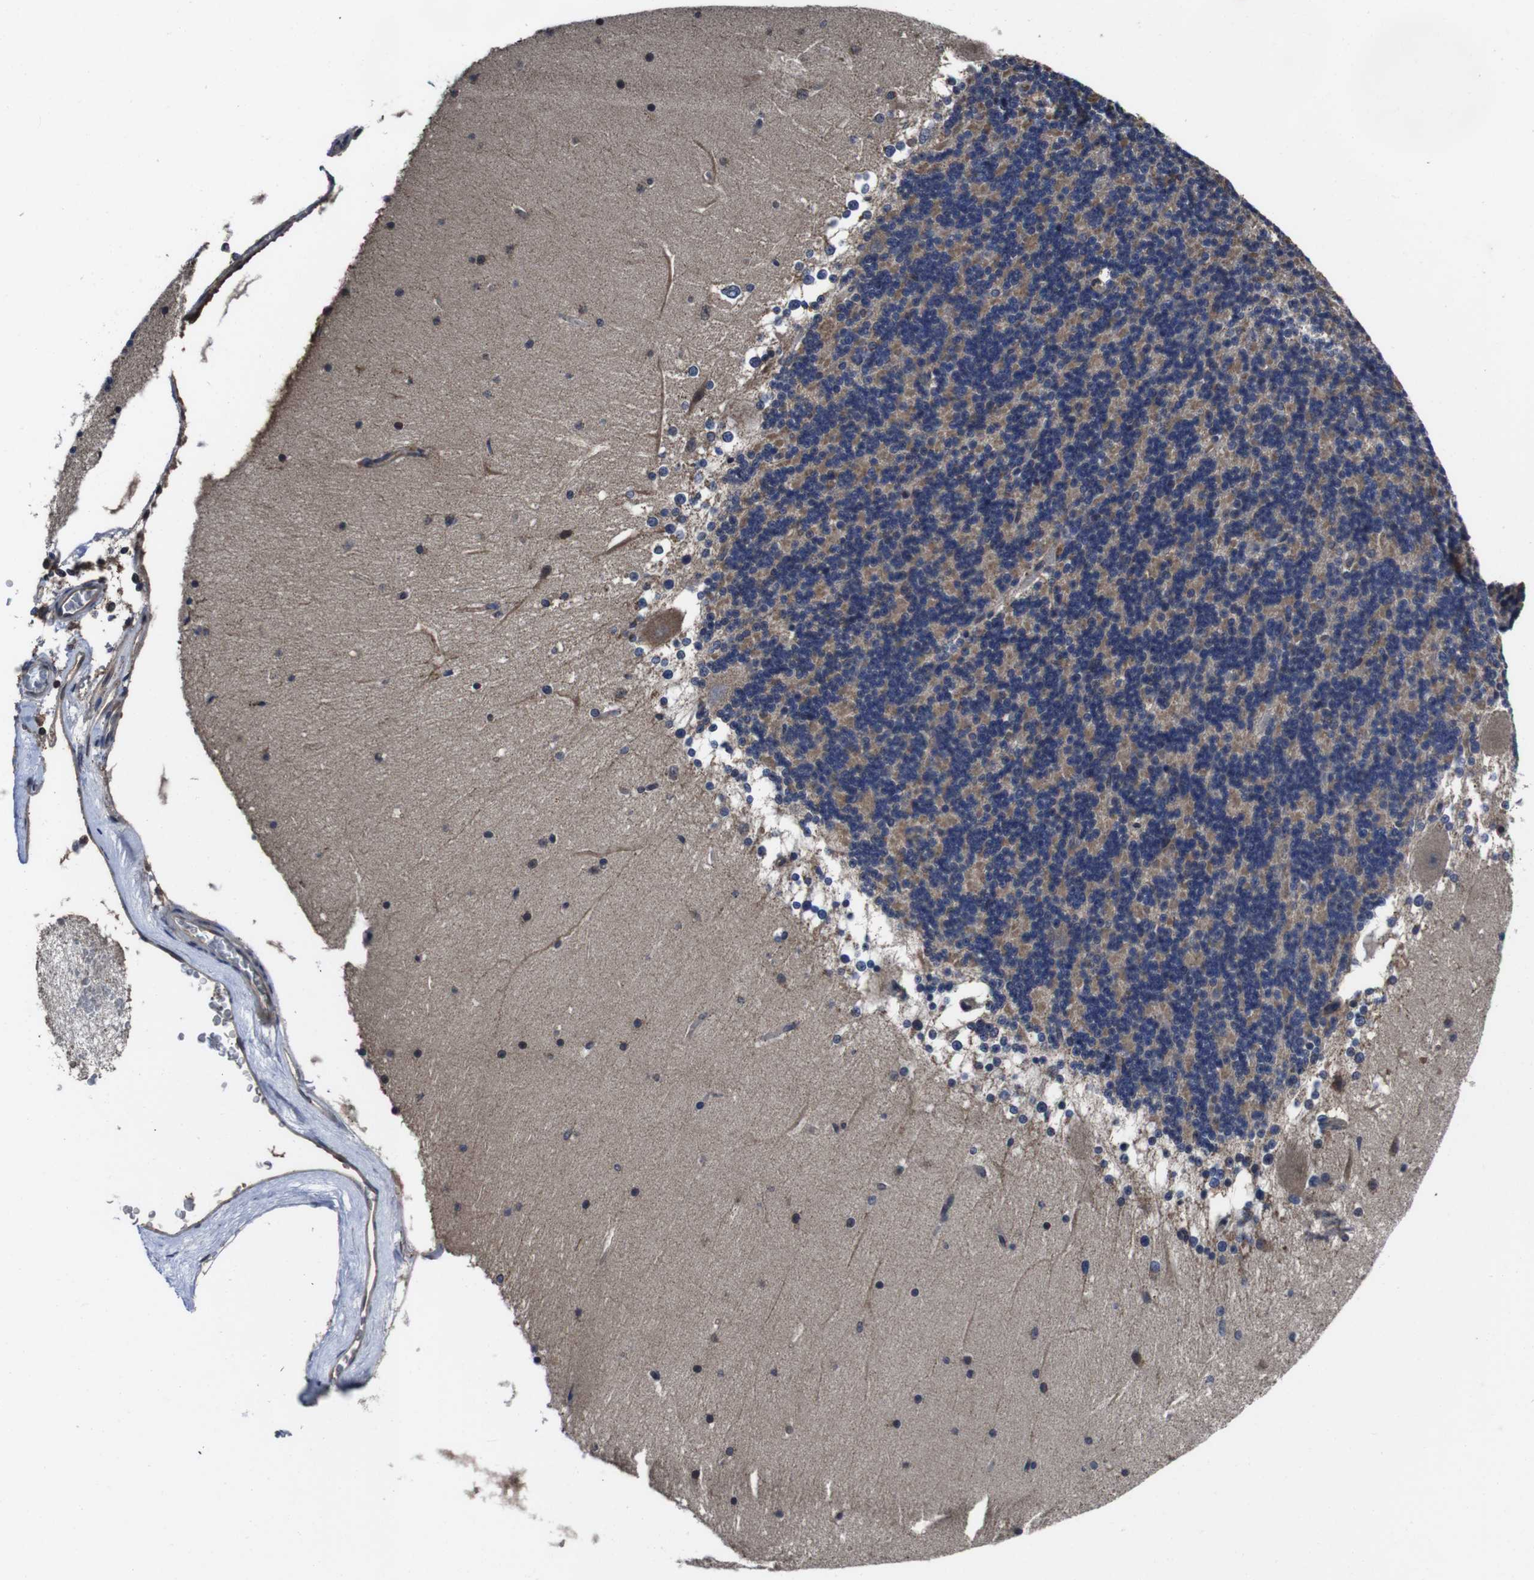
{"staining": {"intensity": "weak", "quantity": "25%-75%", "location": "cytoplasmic/membranous"}, "tissue": "cerebellum", "cell_type": "Cells in granular layer", "image_type": "normal", "snomed": [{"axis": "morphology", "description": "Normal tissue, NOS"}, {"axis": "topography", "description": "Cerebellum"}], "caption": "High-magnification brightfield microscopy of unremarkable cerebellum stained with DAB (brown) and counterstained with hematoxylin (blue). cells in granular layer exhibit weak cytoplasmic/membranous positivity is present in about25%-75% of cells. The protein is stained brown, and the nuclei are stained in blue (DAB IHC with brightfield microscopy, high magnification).", "gene": "CXCL11", "patient": {"sex": "female", "age": 19}}